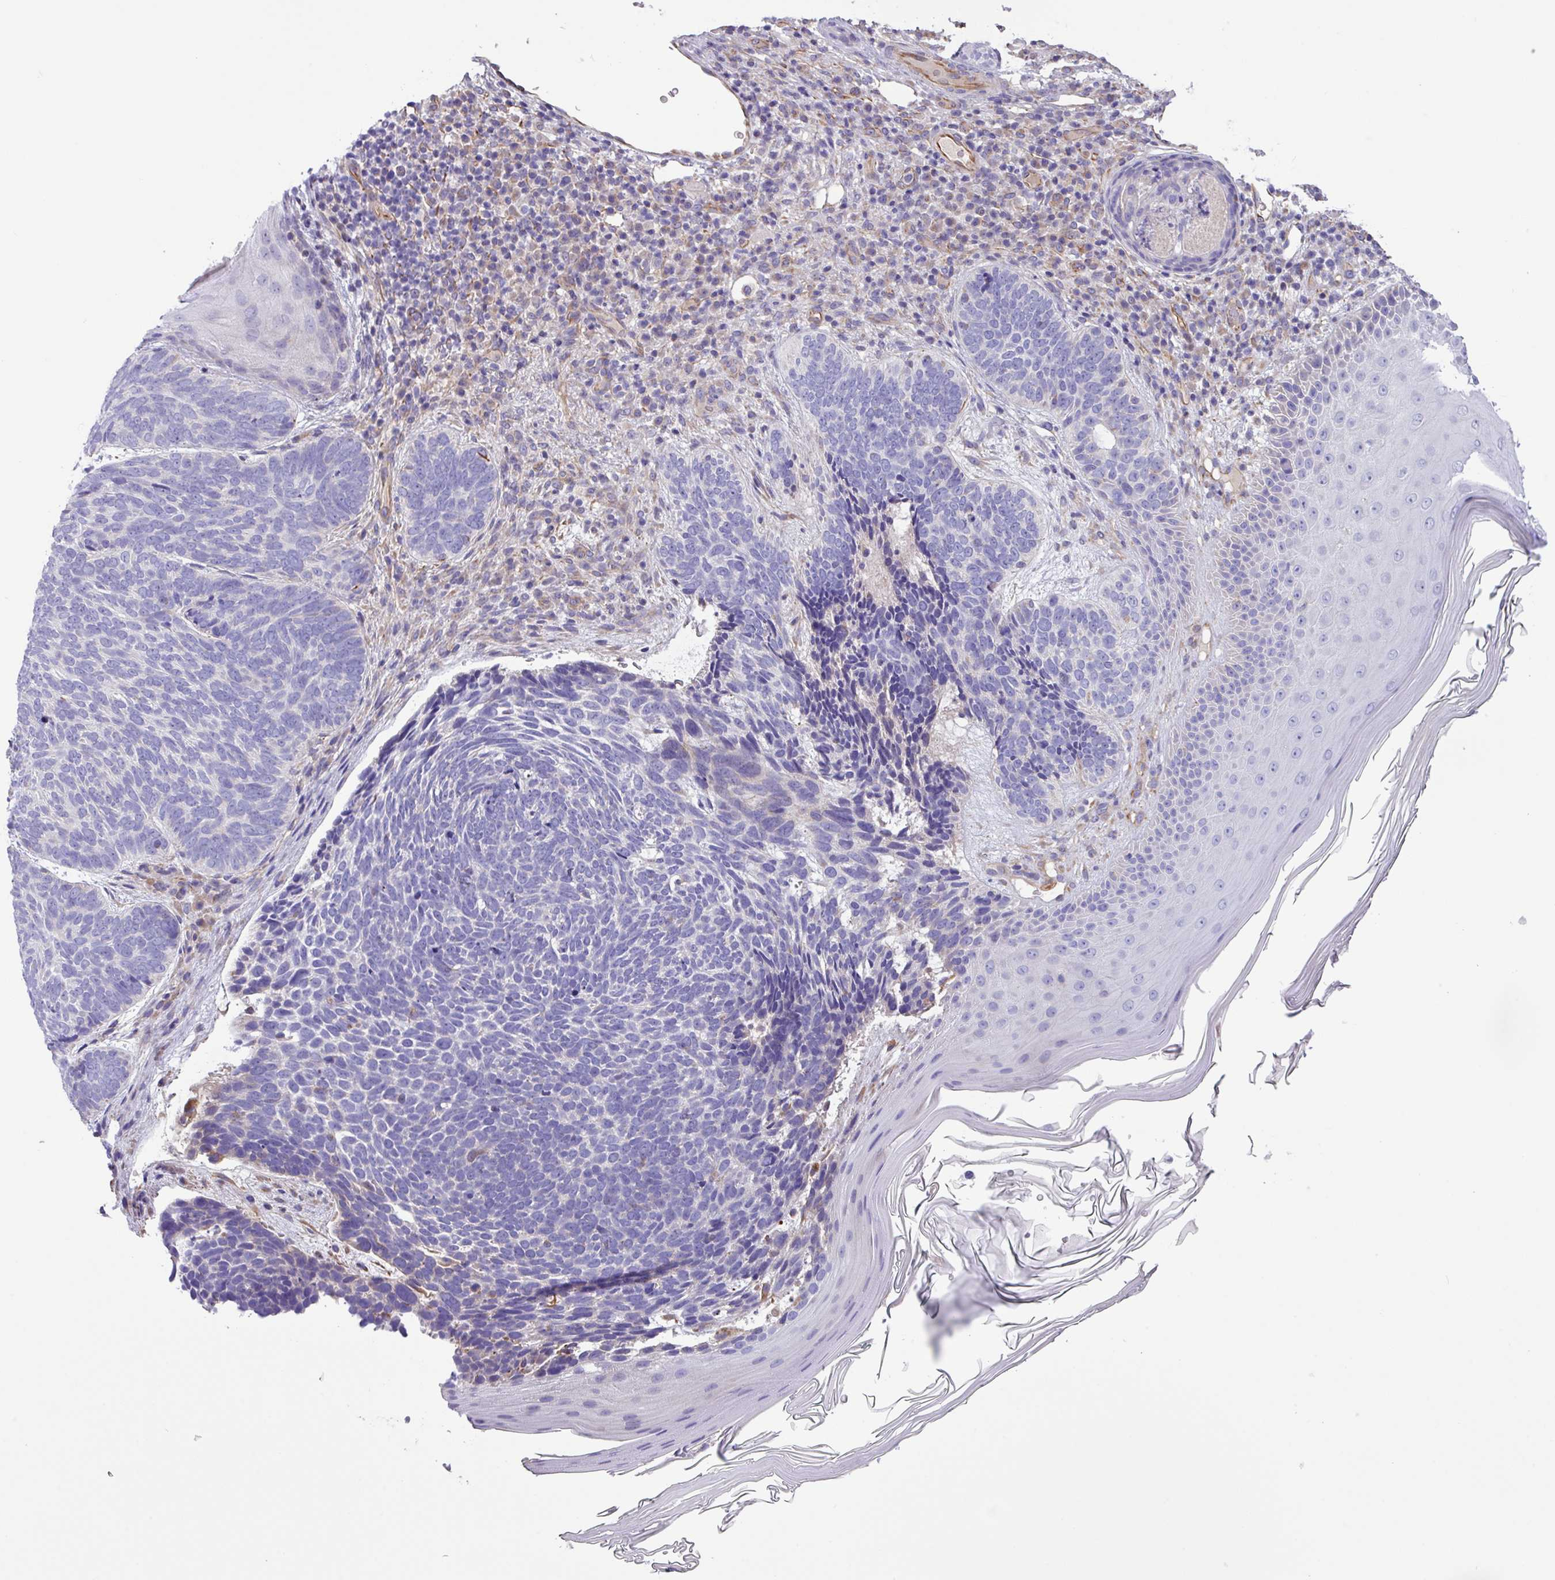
{"staining": {"intensity": "negative", "quantity": "none", "location": "none"}, "tissue": "skin cancer", "cell_type": "Tumor cells", "image_type": "cancer", "snomed": [{"axis": "morphology", "description": "Basal cell carcinoma"}, {"axis": "topography", "description": "Skin"}], "caption": "Immunohistochemical staining of basal cell carcinoma (skin) reveals no significant expression in tumor cells. (DAB (3,3'-diaminobenzidine) immunohistochemistry (IHC) visualized using brightfield microscopy, high magnification).", "gene": "MRM2", "patient": {"sex": "female", "age": 85}}